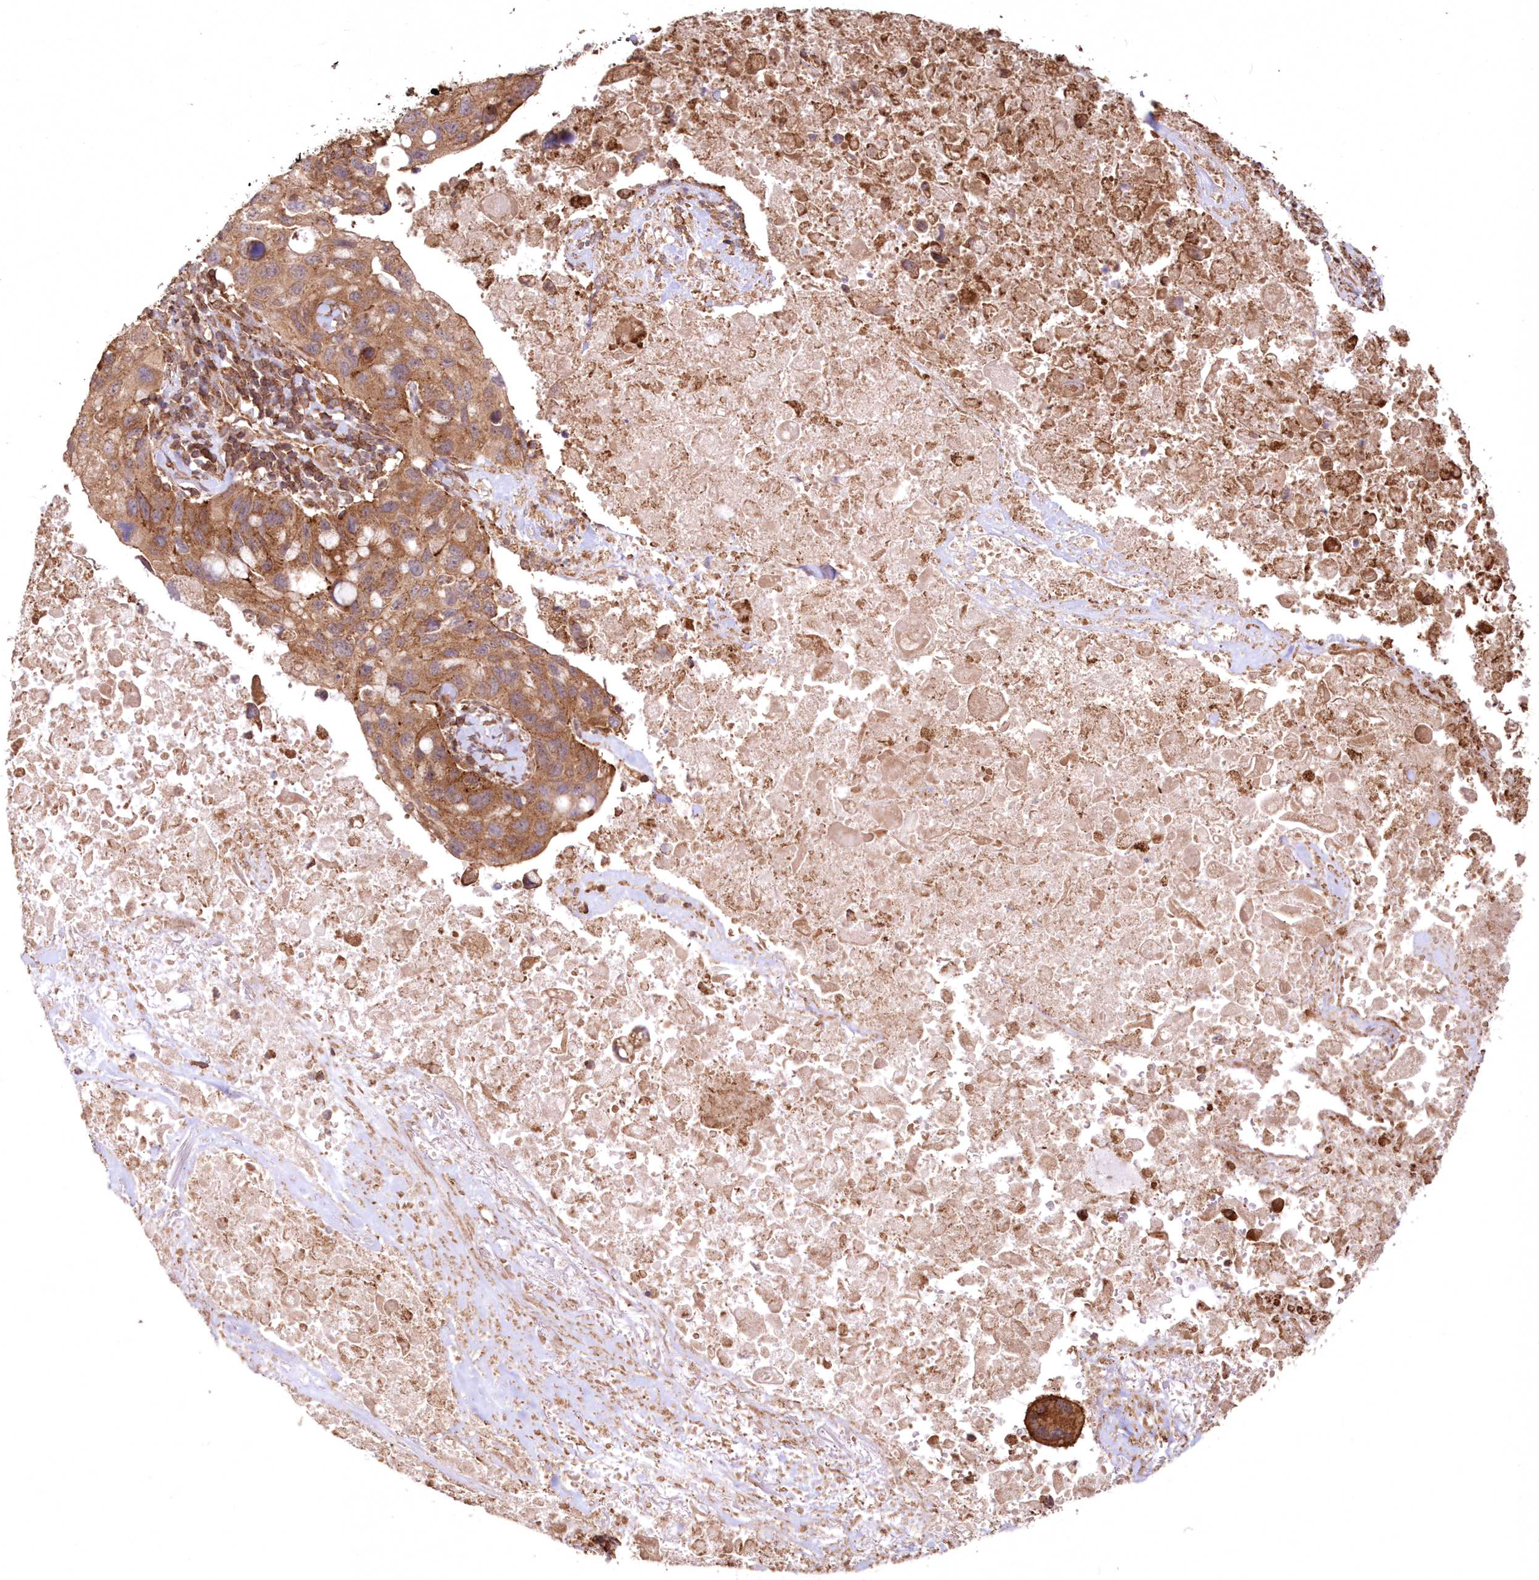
{"staining": {"intensity": "moderate", "quantity": ">75%", "location": "cytoplasmic/membranous"}, "tissue": "lung cancer", "cell_type": "Tumor cells", "image_type": "cancer", "snomed": [{"axis": "morphology", "description": "Squamous cell carcinoma, NOS"}, {"axis": "topography", "description": "Lung"}], "caption": "Immunohistochemistry (IHC) image of neoplastic tissue: human lung squamous cell carcinoma stained using immunohistochemistry displays medium levels of moderate protein expression localized specifically in the cytoplasmic/membranous of tumor cells, appearing as a cytoplasmic/membranous brown color.", "gene": "TMEM139", "patient": {"sex": "female", "age": 73}}